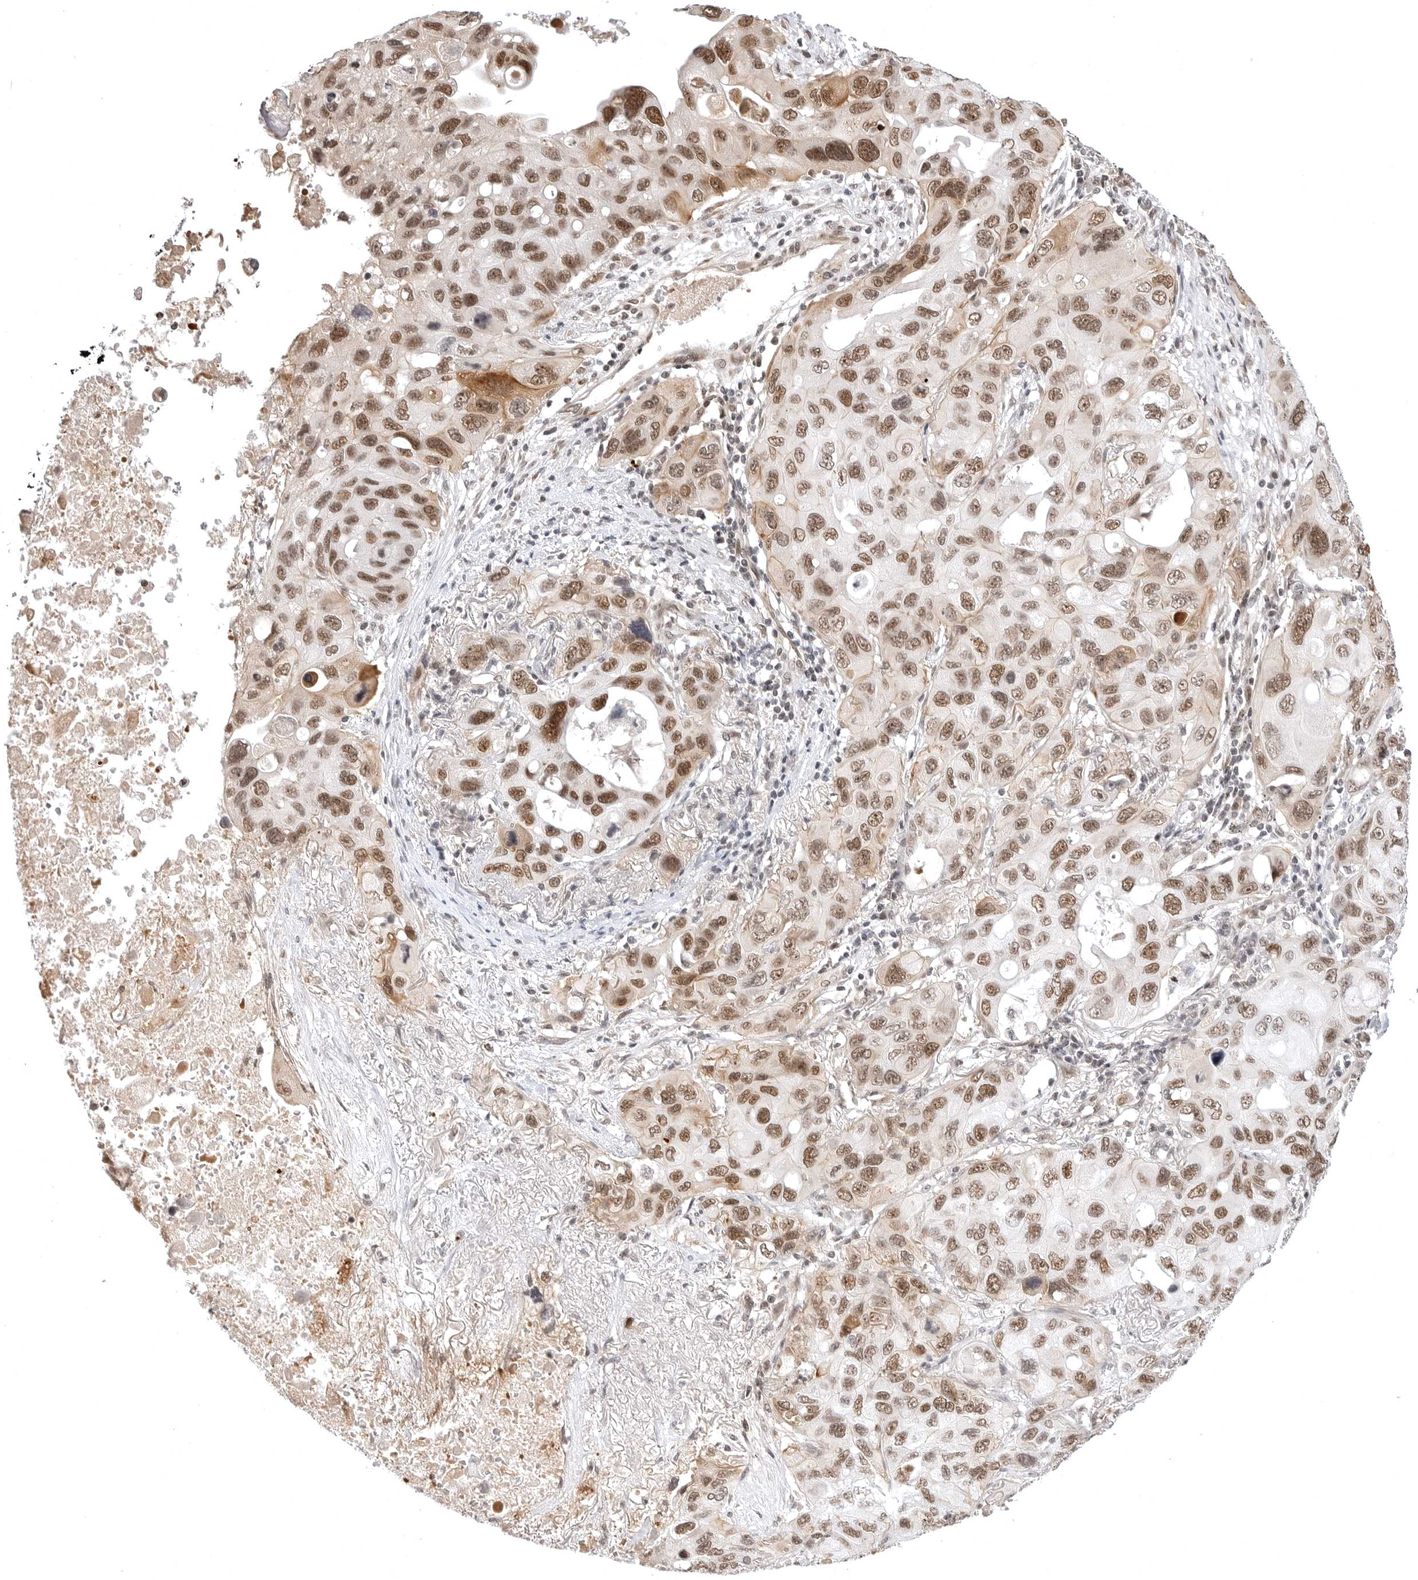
{"staining": {"intensity": "moderate", "quantity": ">75%", "location": "cytoplasmic/membranous,nuclear"}, "tissue": "lung cancer", "cell_type": "Tumor cells", "image_type": "cancer", "snomed": [{"axis": "morphology", "description": "Squamous cell carcinoma, NOS"}, {"axis": "topography", "description": "Lung"}], "caption": "Tumor cells exhibit medium levels of moderate cytoplasmic/membranous and nuclear staining in approximately >75% of cells in squamous cell carcinoma (lung).", "gene": "PHF3", "patient": {"sex": "female", "age": 73}}